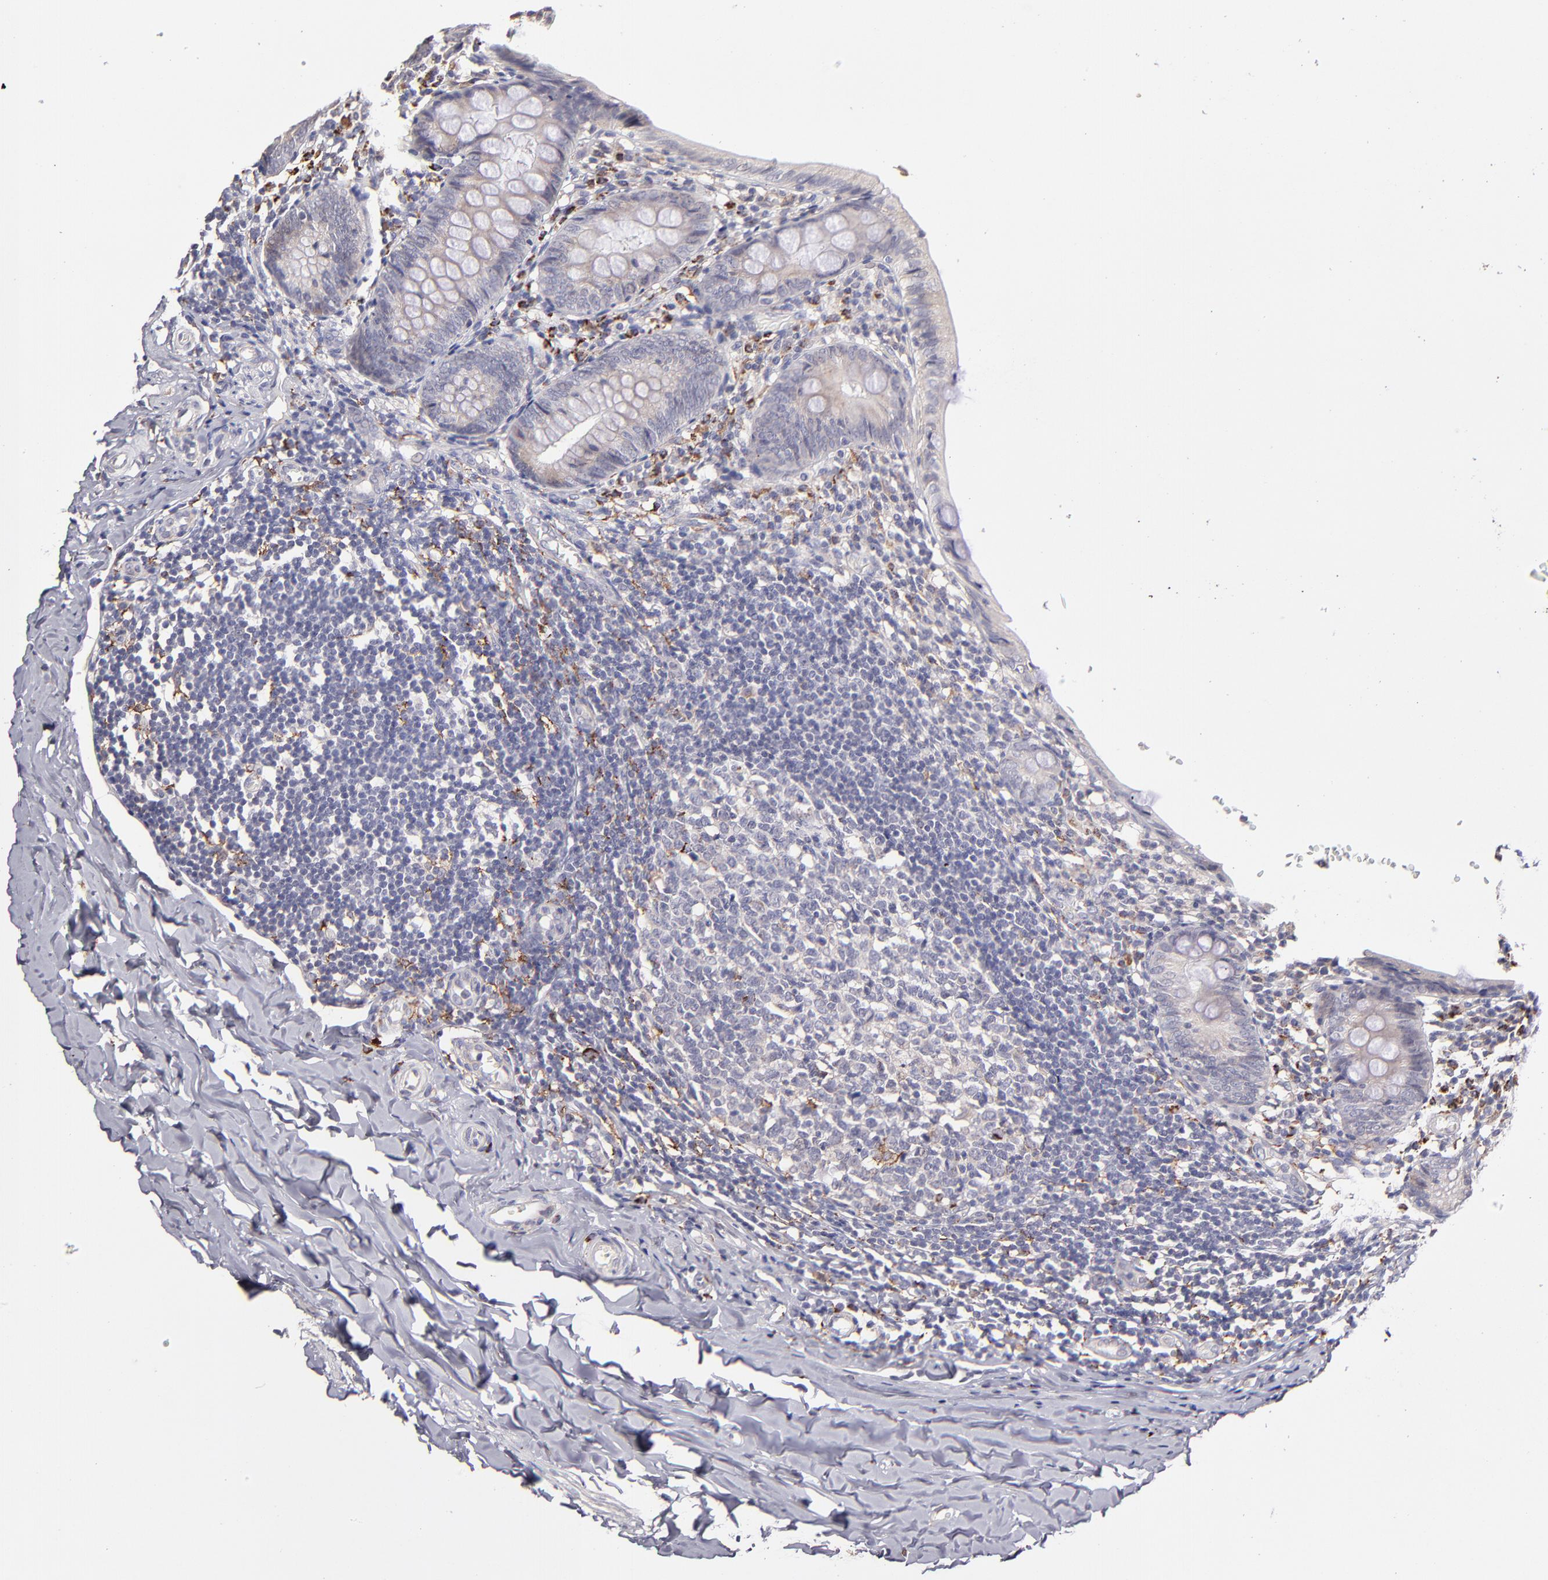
{"staining": {"intensity": "weak", "quantity": "25%-75%", "location": "cytoplasmic/membranous"}, "tissue": "appendix", "cell_type": "Glandular cells", "image_type": "normal", "snomed": [{"axis": "morphology", "description": "Normal tissue, NOS"}, {"axis": "topography", "description": "Appendix"}], "caption": "High-power microscopy captured an IHC micrograph of benign appendix, revealing weak cytoplasmic/membranous staining in approximately 25%-75% of glandular cells.", "gene": "GLDC", "patient": {"sex": "female", "age": 17}}